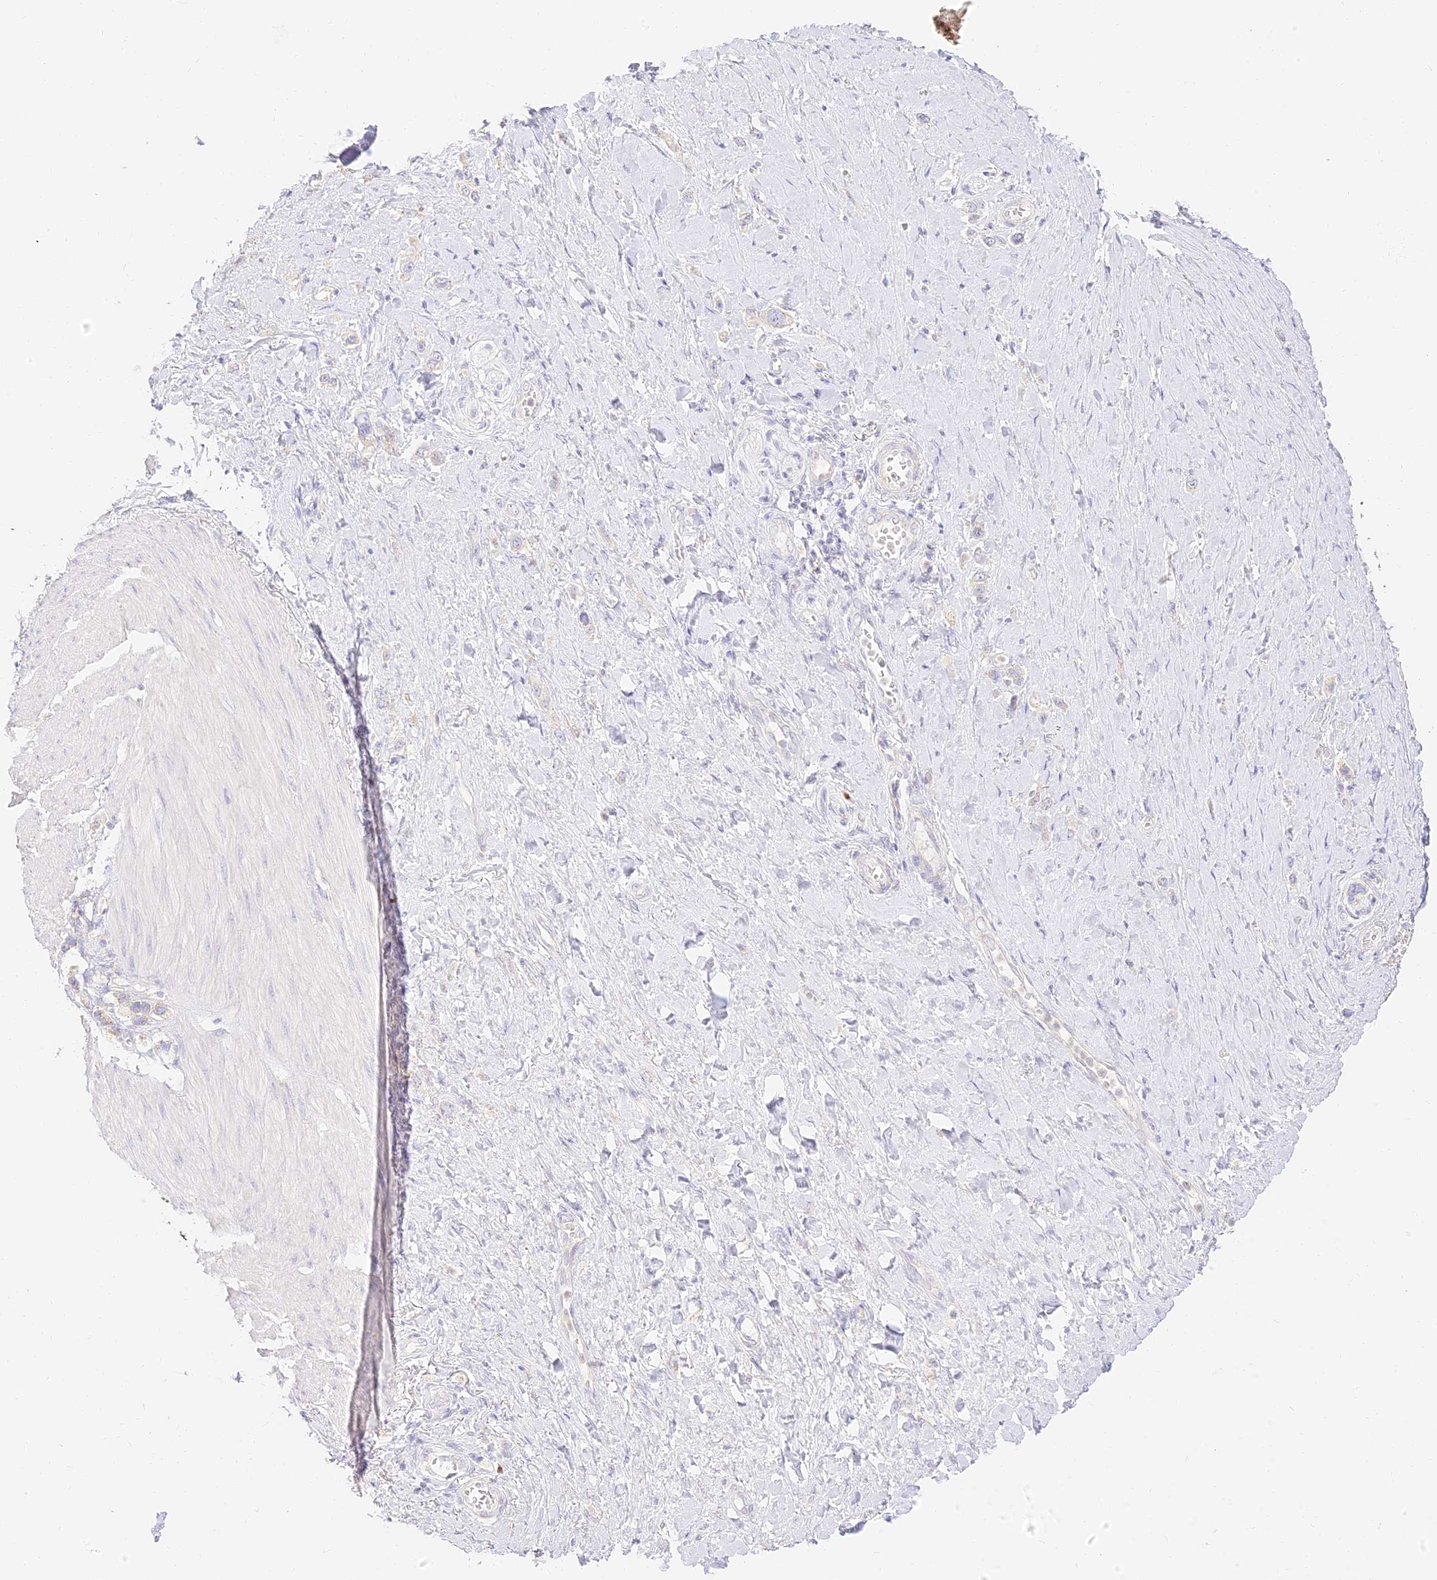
{"staining": {"intensity": "negative", "quantity": "none", "location": "none"}, "tissue": "stomach cancer", "cell_type": "Tumor cells", "image_type": "cancer", "snomed": [{"axis": "morphology", "description": "Adenocarcinoma, NOS"}, {"axis": "topography", "description": "Stomach"}], "caption": "High magnification brightfield microscopy of stomach cancer (adenocarcinoma) stained with DAB (brown) and counterstained with hematoxylin (blue): tumor cells show no significant positivity.", "gene": "SEC13", "patient": {"sex": "female", "age": 65}}